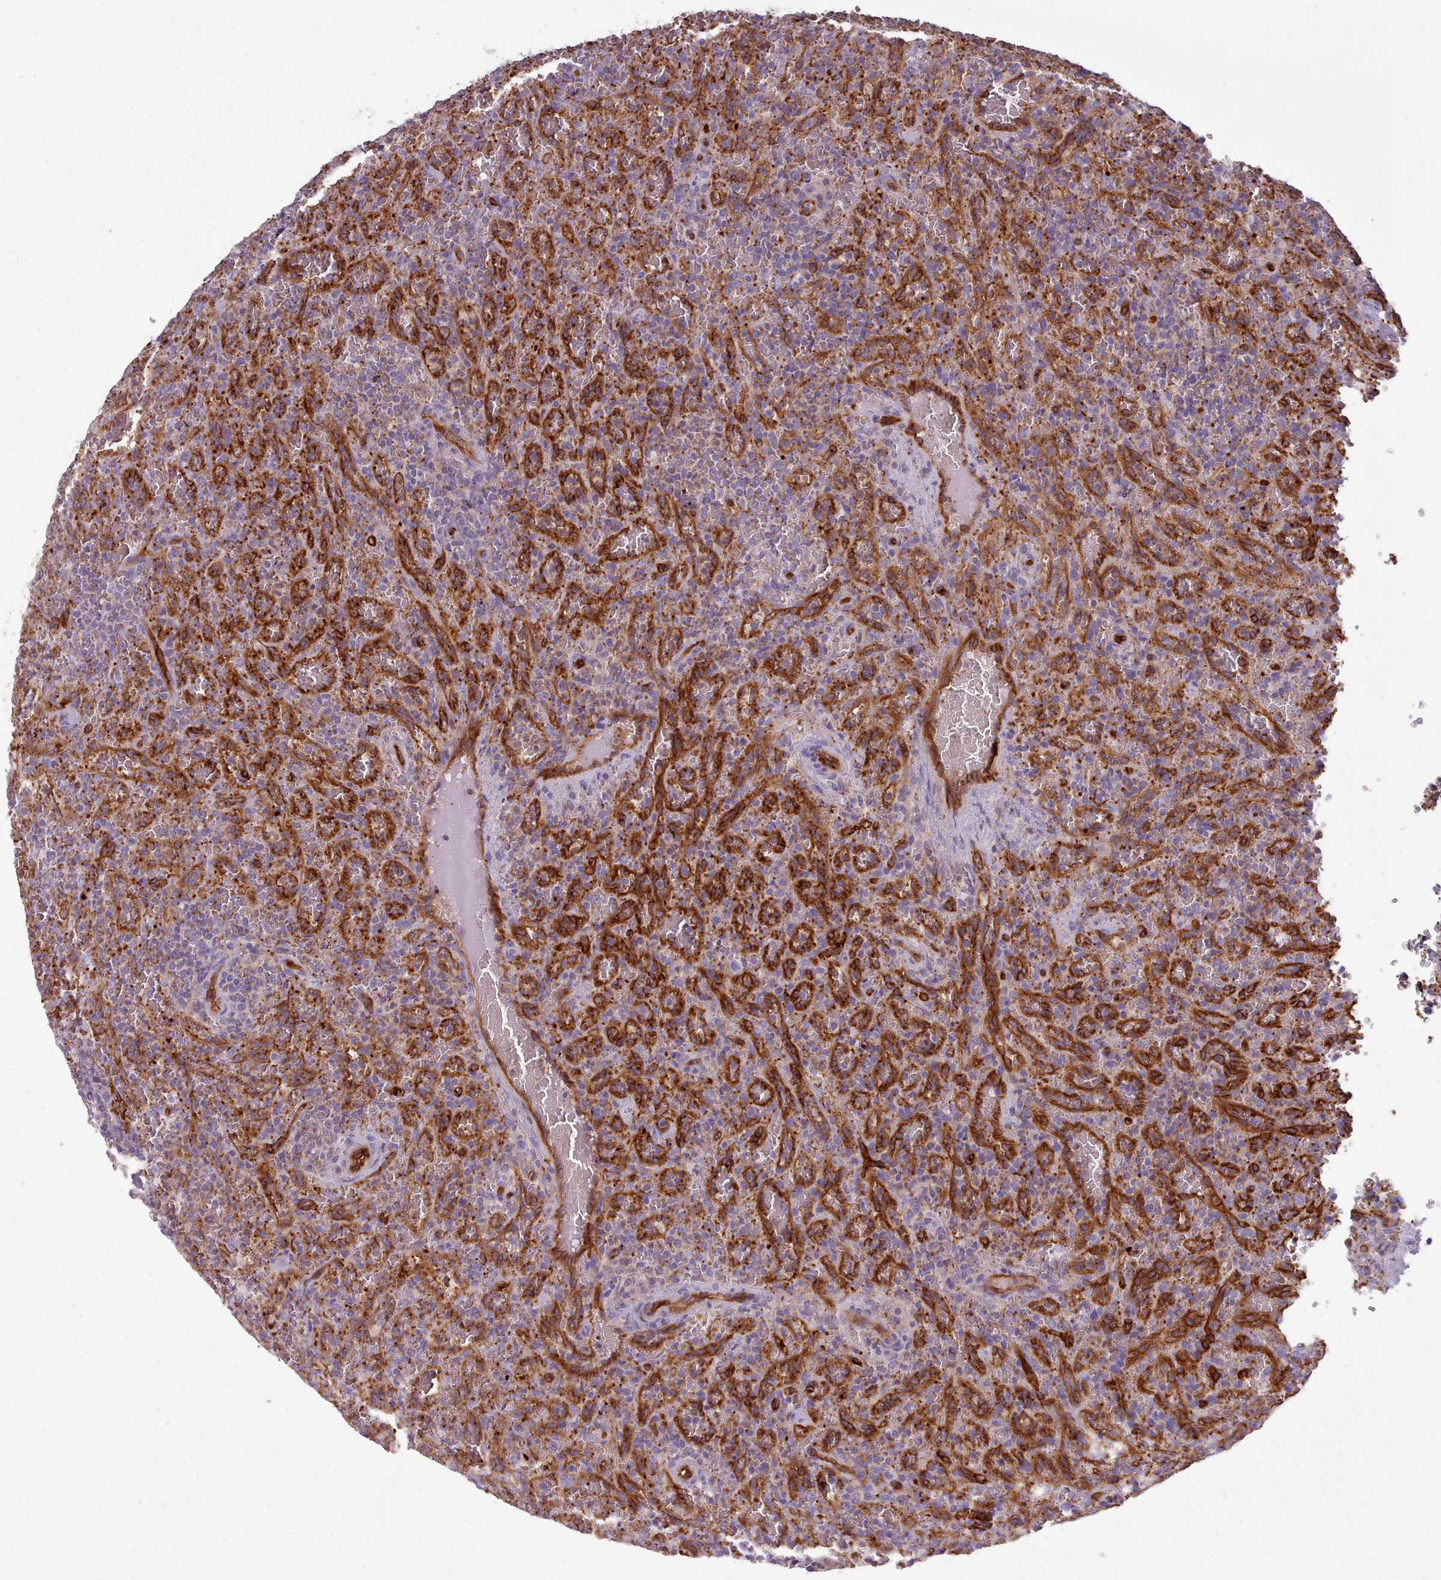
{"staining": {"intensity": "negative", "quantity": "none", "location": "none"}, "tissue": "lymphoma", "cell_type": "Tumor cells", "image_type": "cancer", "snomed": [{"axis": "morphology", "description": "Malignant lymphoma, non-Hodgkin's type, Low grade"}, {"axis": "topography", "description": "Spleen"}], "caption": "Malignant lymphoma, non-Hodgkin's type (low-grade) was stained to show a protein in brown. There is no significant positivity in tumor cells.", "gene": "CD300LF", "patient": {"sex": "female", "age": 64}}